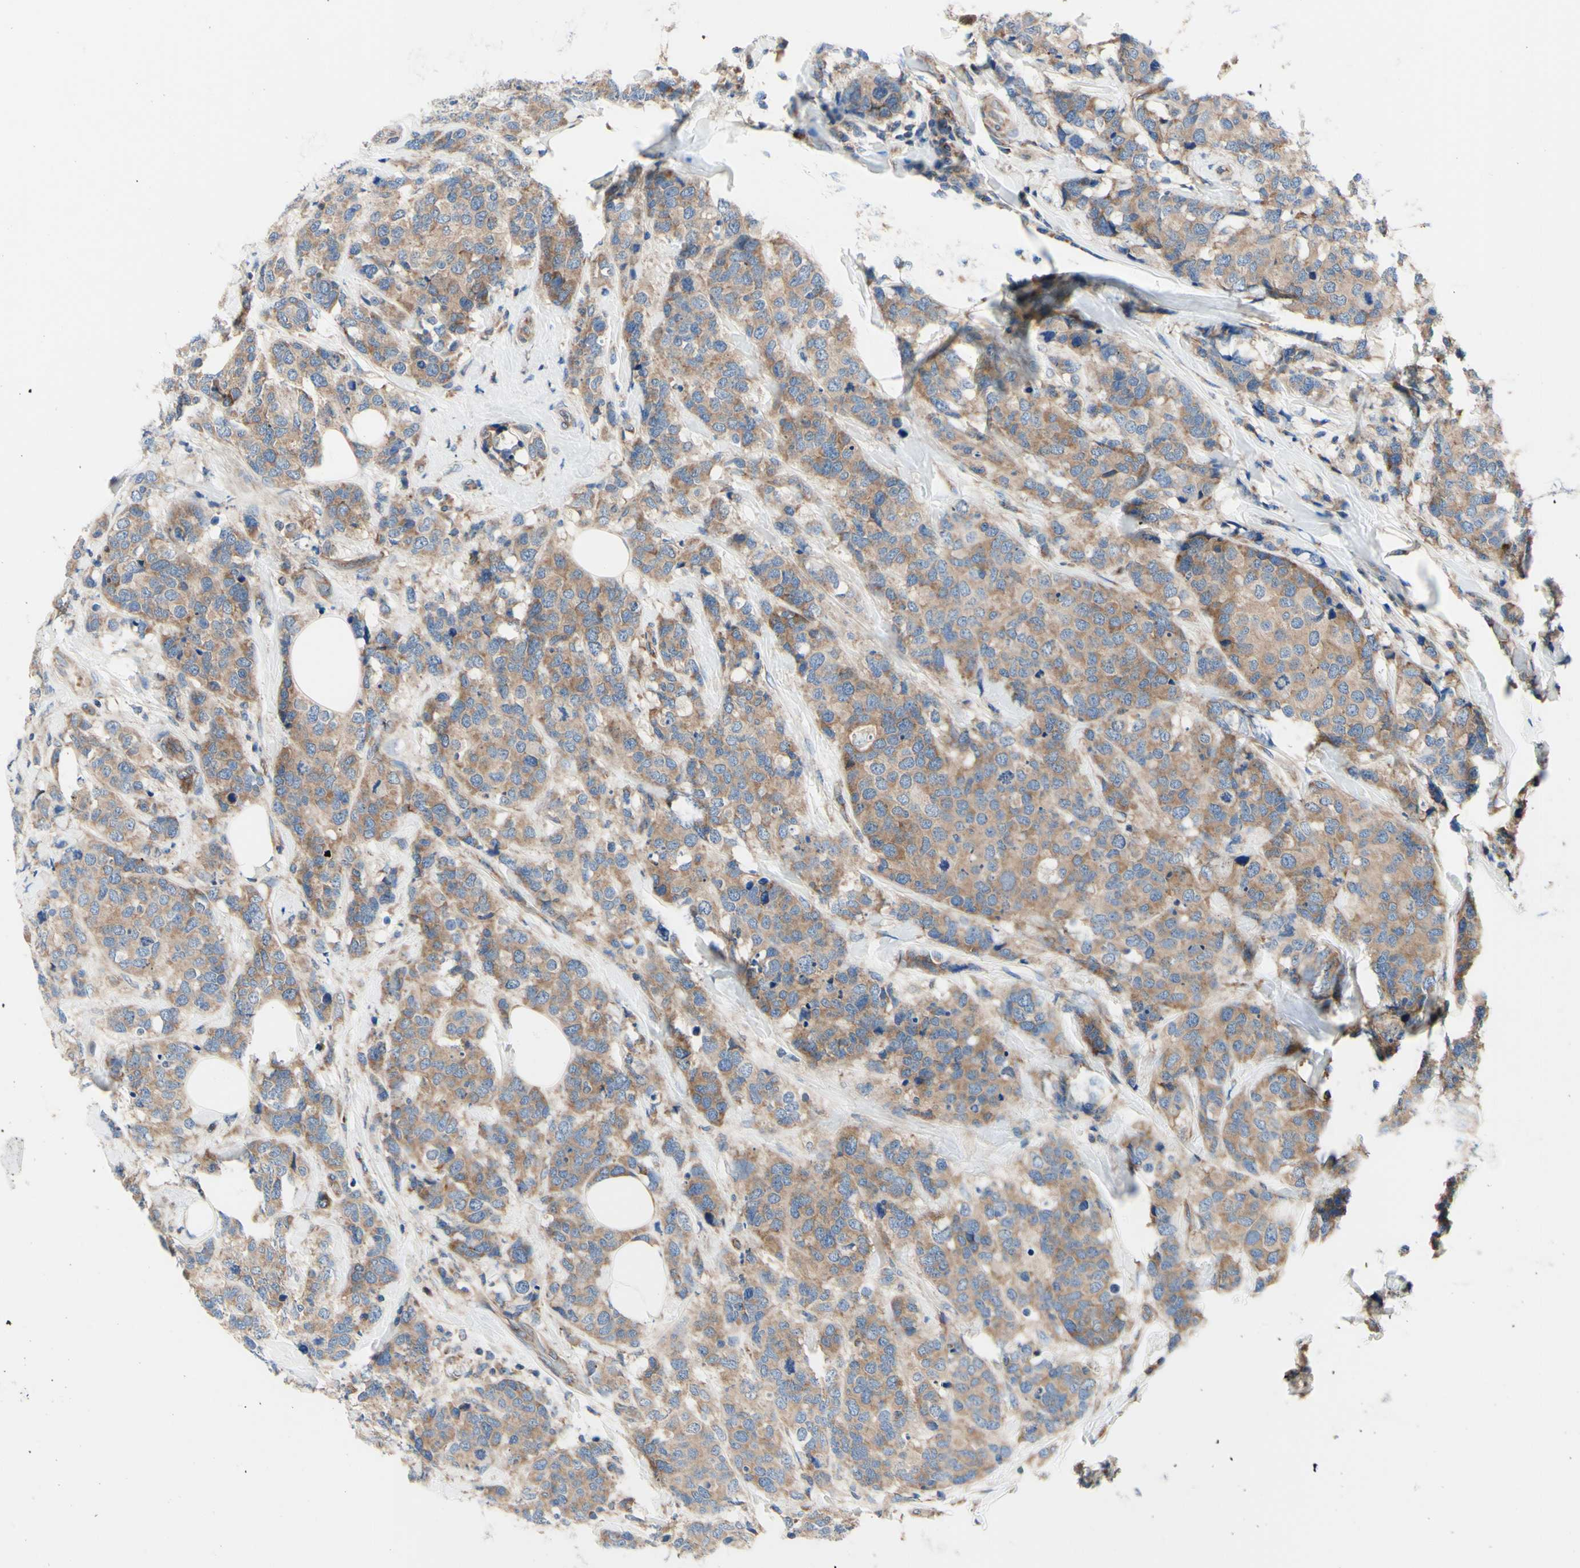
{"staining": {"intensity": "moderate", "quantity": ">75%", "location": "cytoplasmic/membranous"}, "tissue": "breast cancer", "cell_type": "Tumor cells", "image_type": "cancer", "snomed": [{"axis": "morphology", "description": "Lobular carcinoma"}, {"axis": "topography", "description": "Breast"}], "caption": "Lobular carcinoma (breast) was stained to show a protein in brown. There is medium levels of moderate cytoplasmic/membranous expression in about >75% of tumor cells.", "gene": "FMR1", "patient": {"sex": "female", "age": 59}}